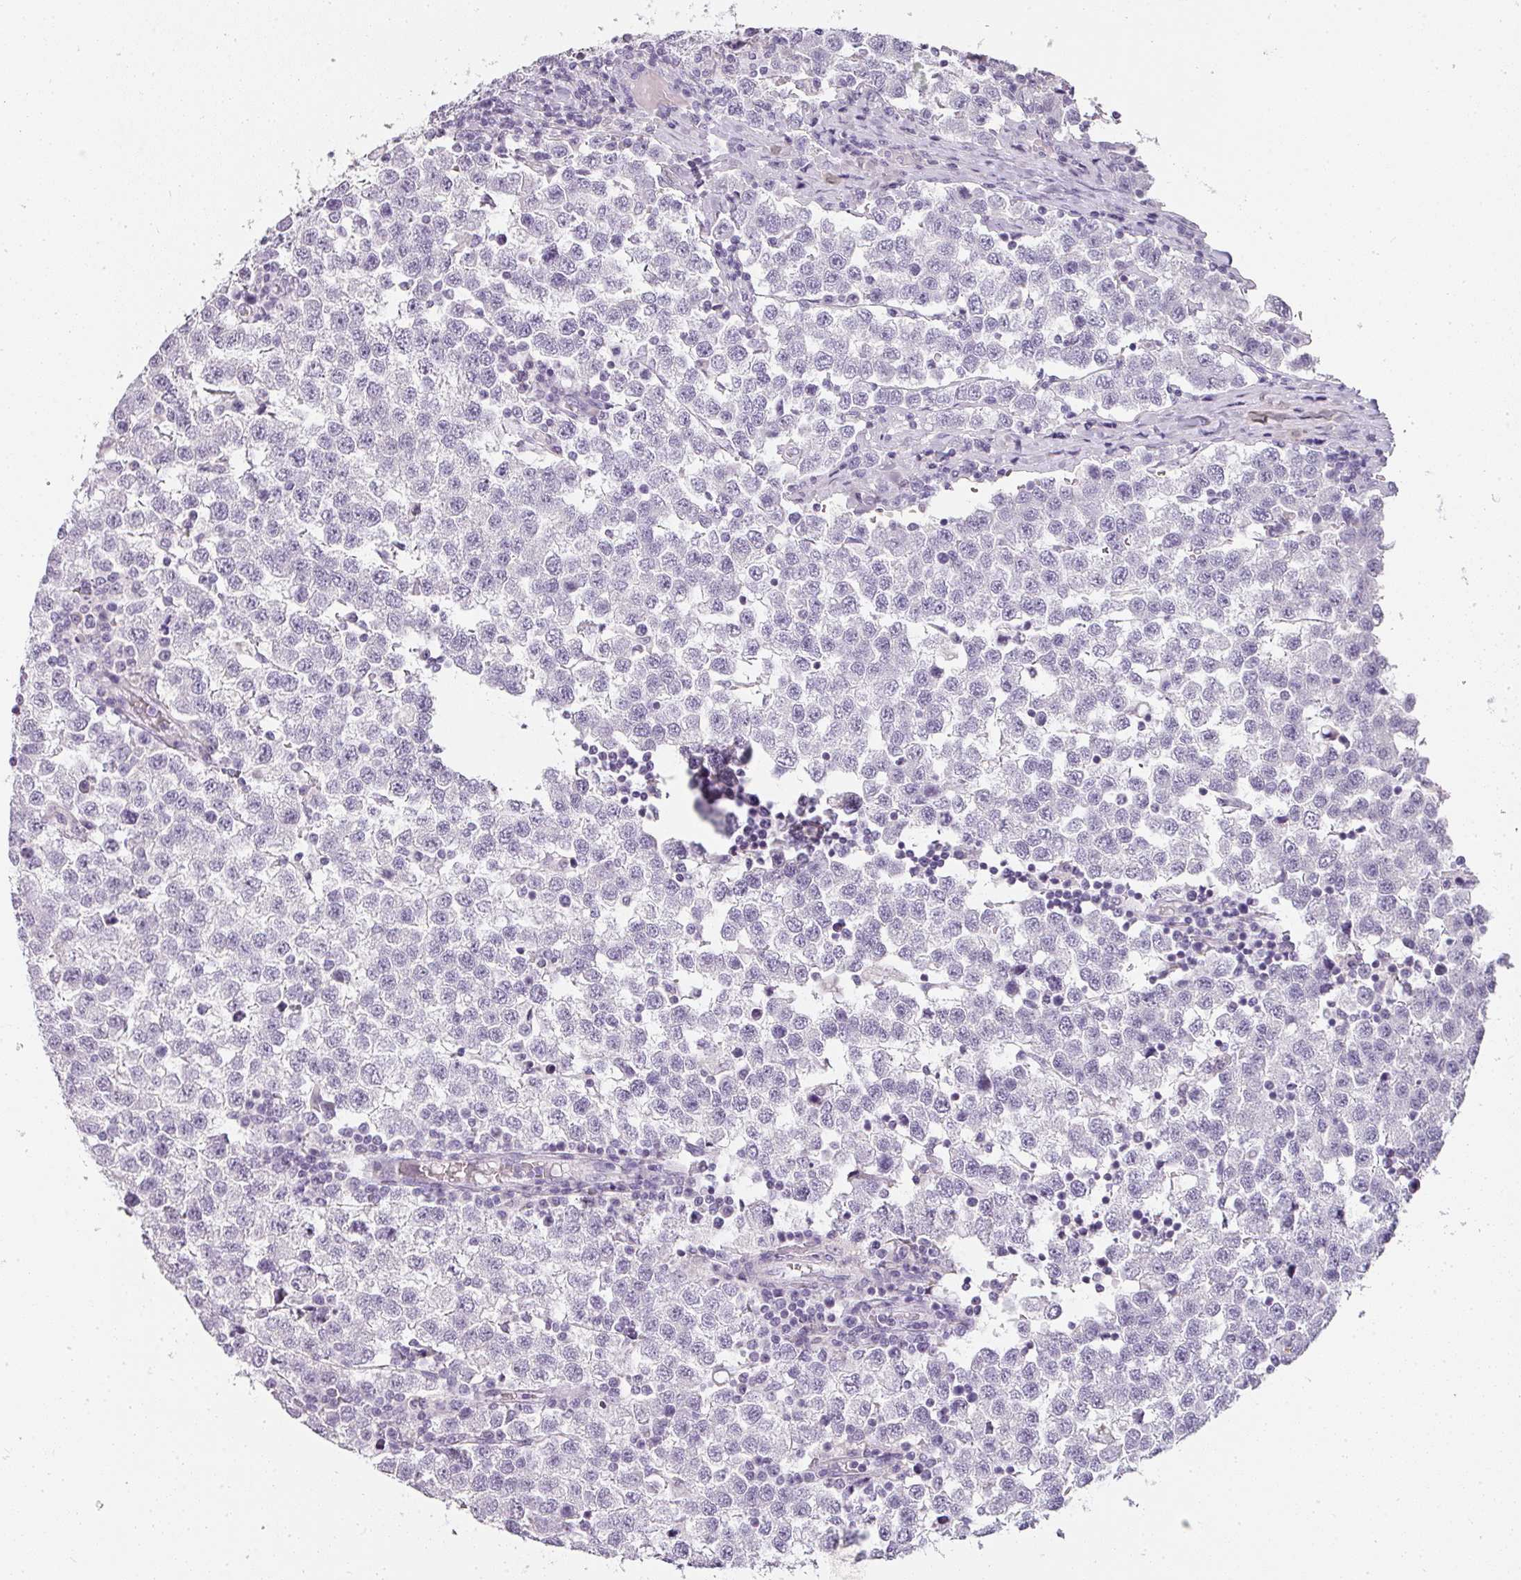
{"staining": {"intensity": "negative", "quantity": "none", "location": "none"}, "tissue": "testis cancer", "cell_type": "Tumor cells", "image_type": "cancer", "snomed": [{"axis": "morphology", "description": "Seminoma, NOS"}, {"axis": "topography", "description": "Testis"}], "caption": "Immunohistochemistry (IHC) of human seminoma (testis) displays no positivity in tumor cells. (DAB (3,3'-diaminobenzidine) IHC with hematoxylin counter stain).", "gene": "CAMP", "patient": {"sex": "male", "age": 34}}